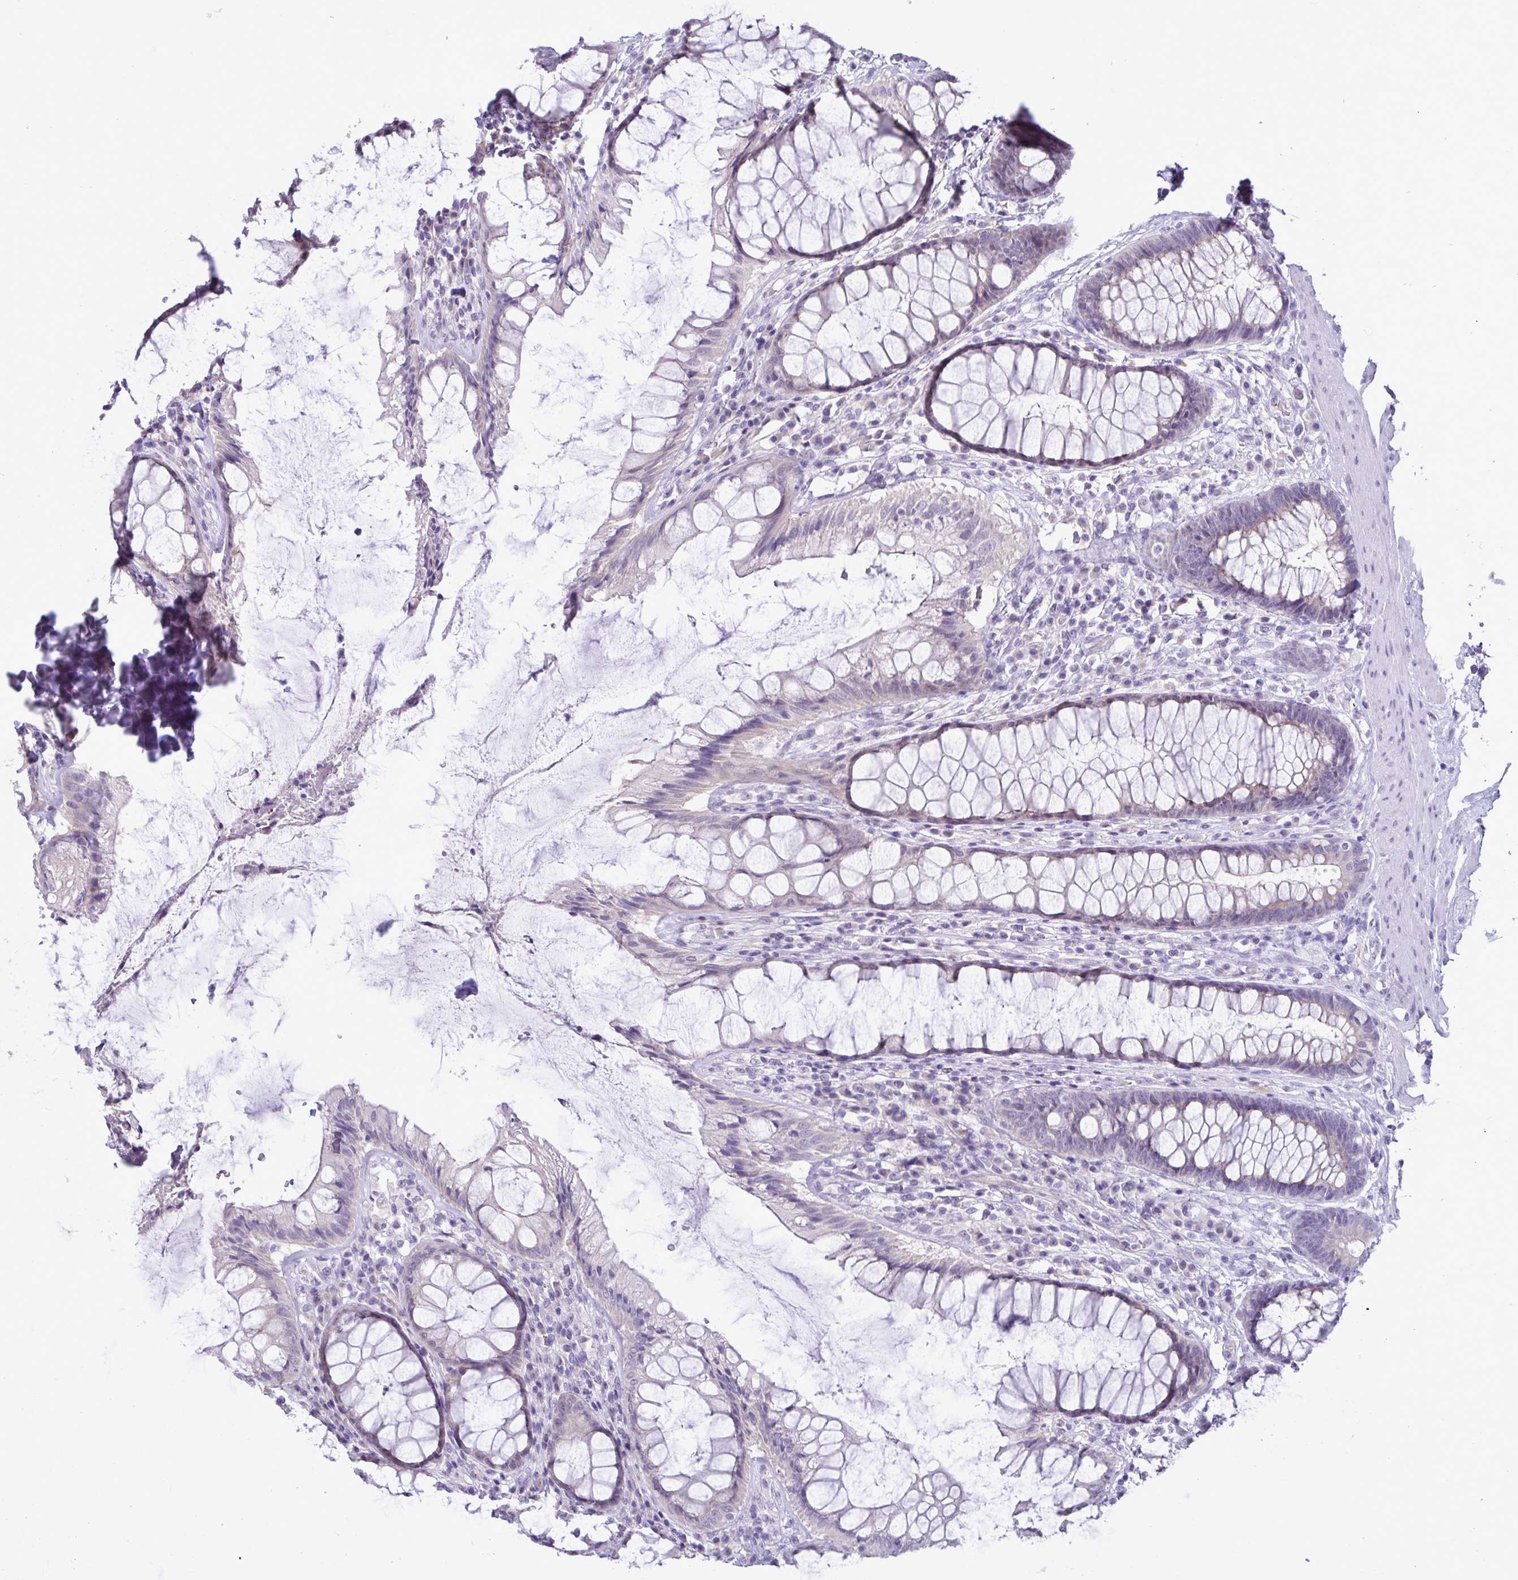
{"staining": {"intensity": "negative", "quantity": "none", "location": "none"}, "tissue": "rectum", "cell_type": "Glandular cells", "image_type": "normal", "snomed": [{"axis": "morphology", "description": "Normal tissue, NOS"}, {"axis": "topography", "description": "Rectum"}], "caption": "DAB (3,3'-diaminobenzidine) immunohistochemical staining of benign rectum reveals no significant expression in glandular cells.", "gene": "C4orf33", "patient": {"sex": "male", "age": 72}}